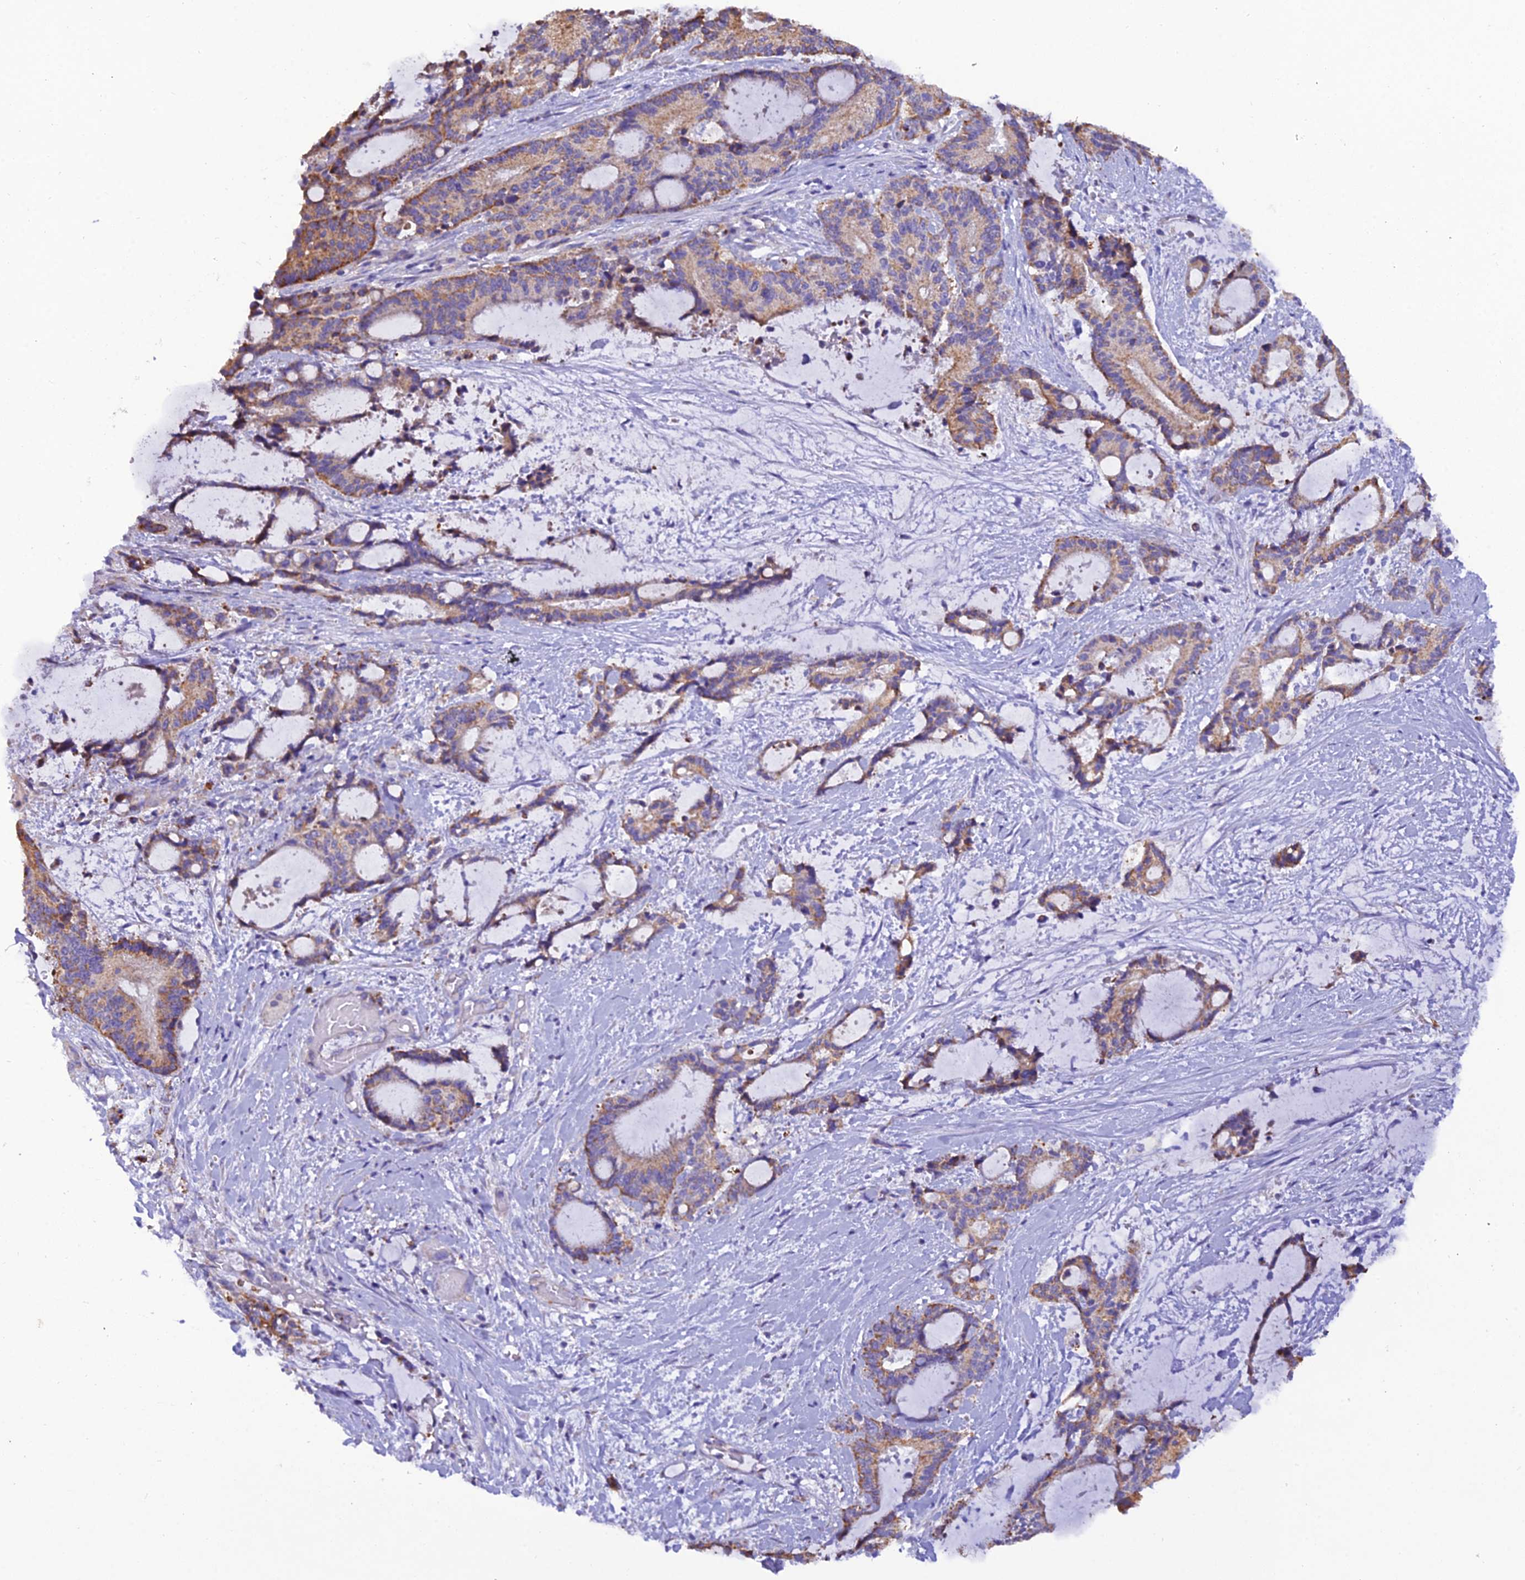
{"staining": {"intensity": "moderate", "quantity": ">75%", "location": "cytoplasmic/membranous"}, "tissue": "liver cancer", "cell_type": "Tumor cells", "image_type": "cancer", "snomed": [{"axis": "morphology", "description": "Normal tissue, NOS"}, {"axis": "morphology", "description": "Cholangiocarcinoma"}, {"axis": "topography", "description": "Liver"}, {"axis": "topography", "description": "Peripheral nerve tissue"}], "caption": "The image displays immunohistochemical staining of liver cancer (cholangiocarcinoma). There is moderate cytoplasmic/membranous positivity is appreciated in about >75% of tumor cells. (DAB (3,3'-diaminobenzidine) IHC with brightfield microscopy, high magnification).", "gene": "GPD1", "patient": {"sex": "female", "age": 73}}